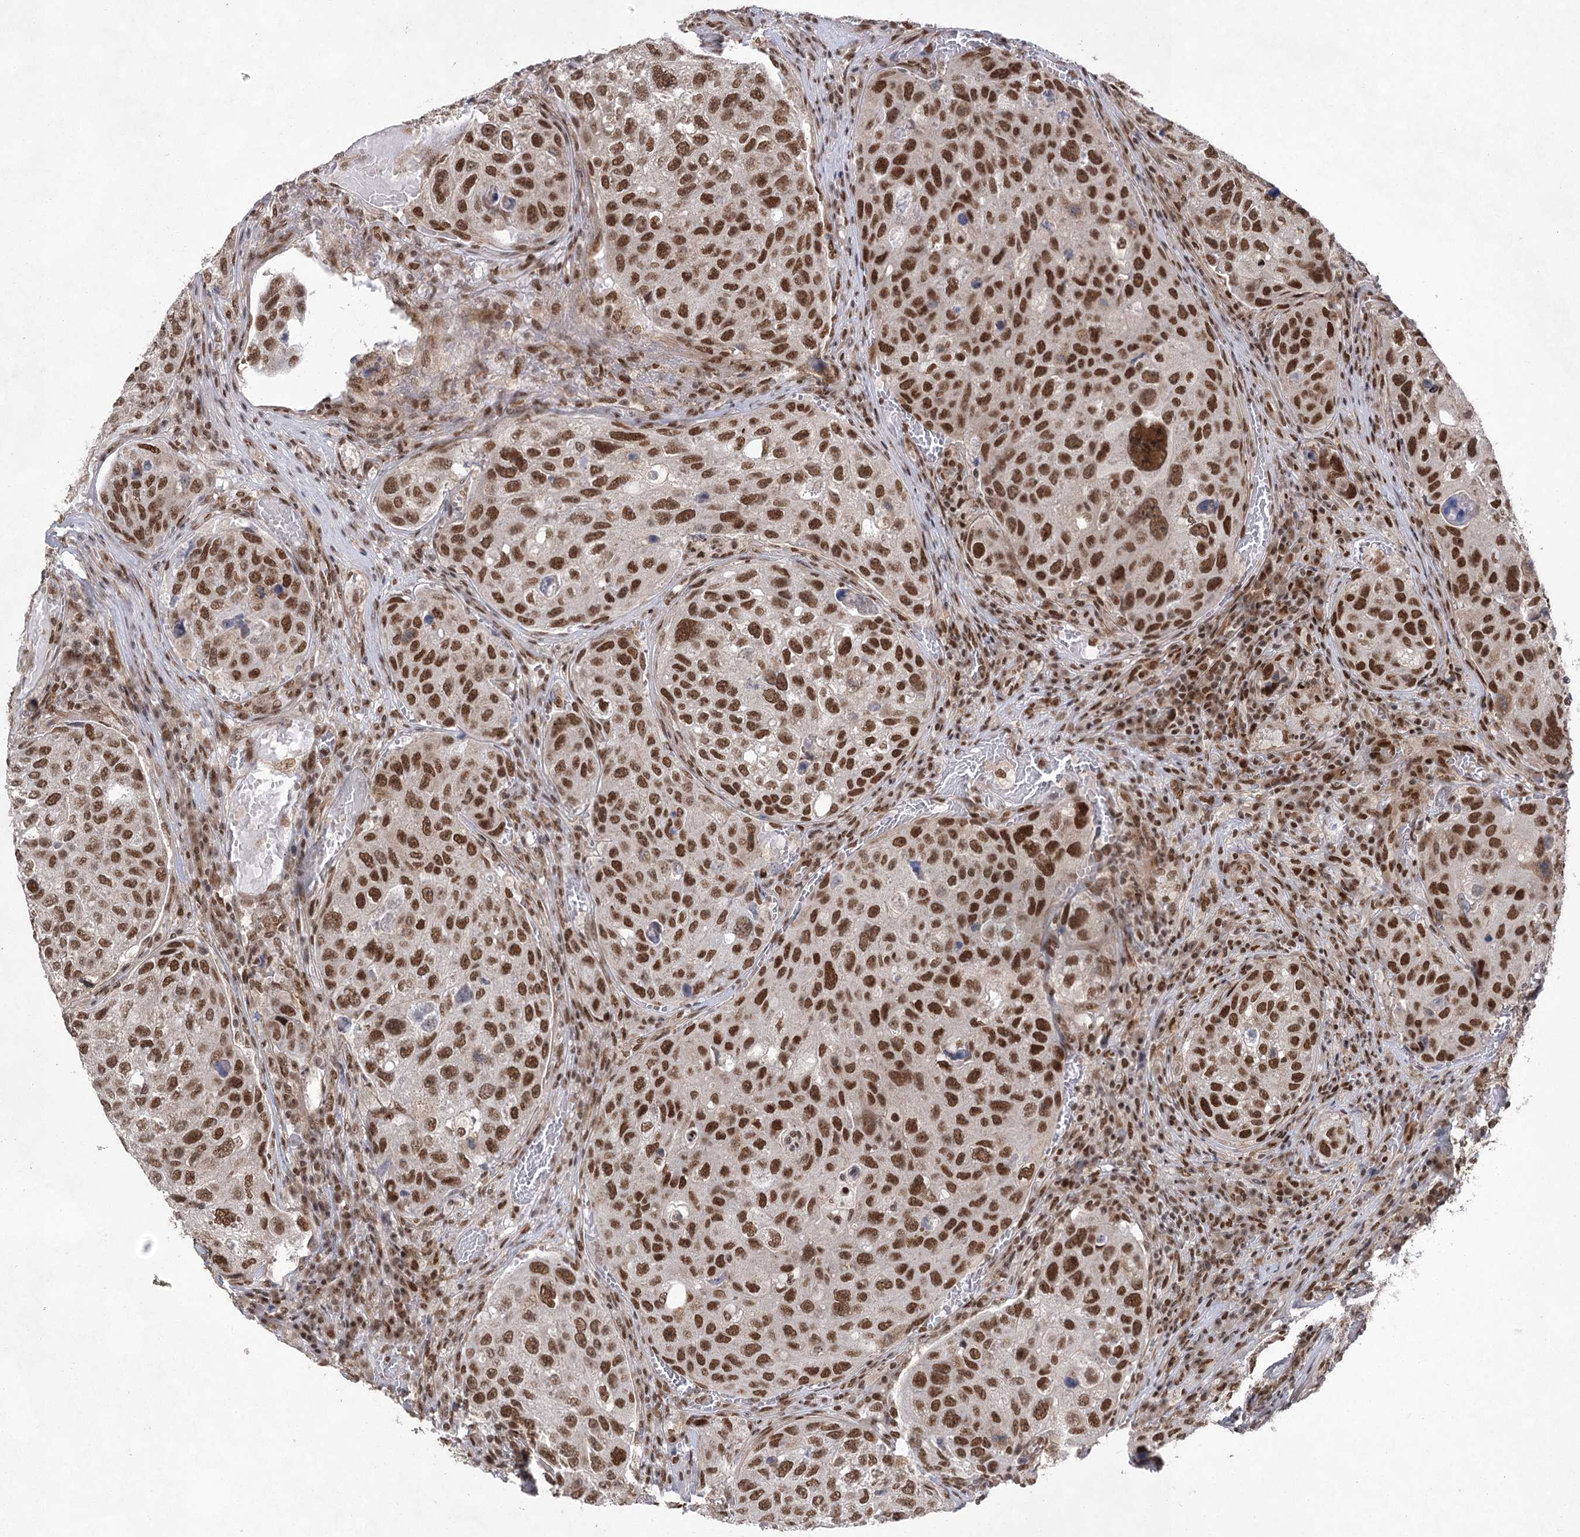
{"staining": {"intensity": "strong", "quantity": "25%-75%", "location": "nuclear"}, "tissue": "urothelial cancer", "cell_type": "Tumor cells", "image_type": "cancer", "snomed": [{"axis": "morphology", "description": "Urothelial carcinoma, High grade"}, {"axis": "topography", "description": "Lymph node"}, {"axis": "topography", "description": "Urinary bladder"}], "caption": "This photomicrograph shows urothelial cancer stained with immunohistochemistry (IHC) to label a protein in brown. The nuclear of tumor cells show strong positivity for the protein. Nuclei are counter-stained blue.", "gene": "ZCCHC8", "patient": {"sex": "male", "age": 51}}